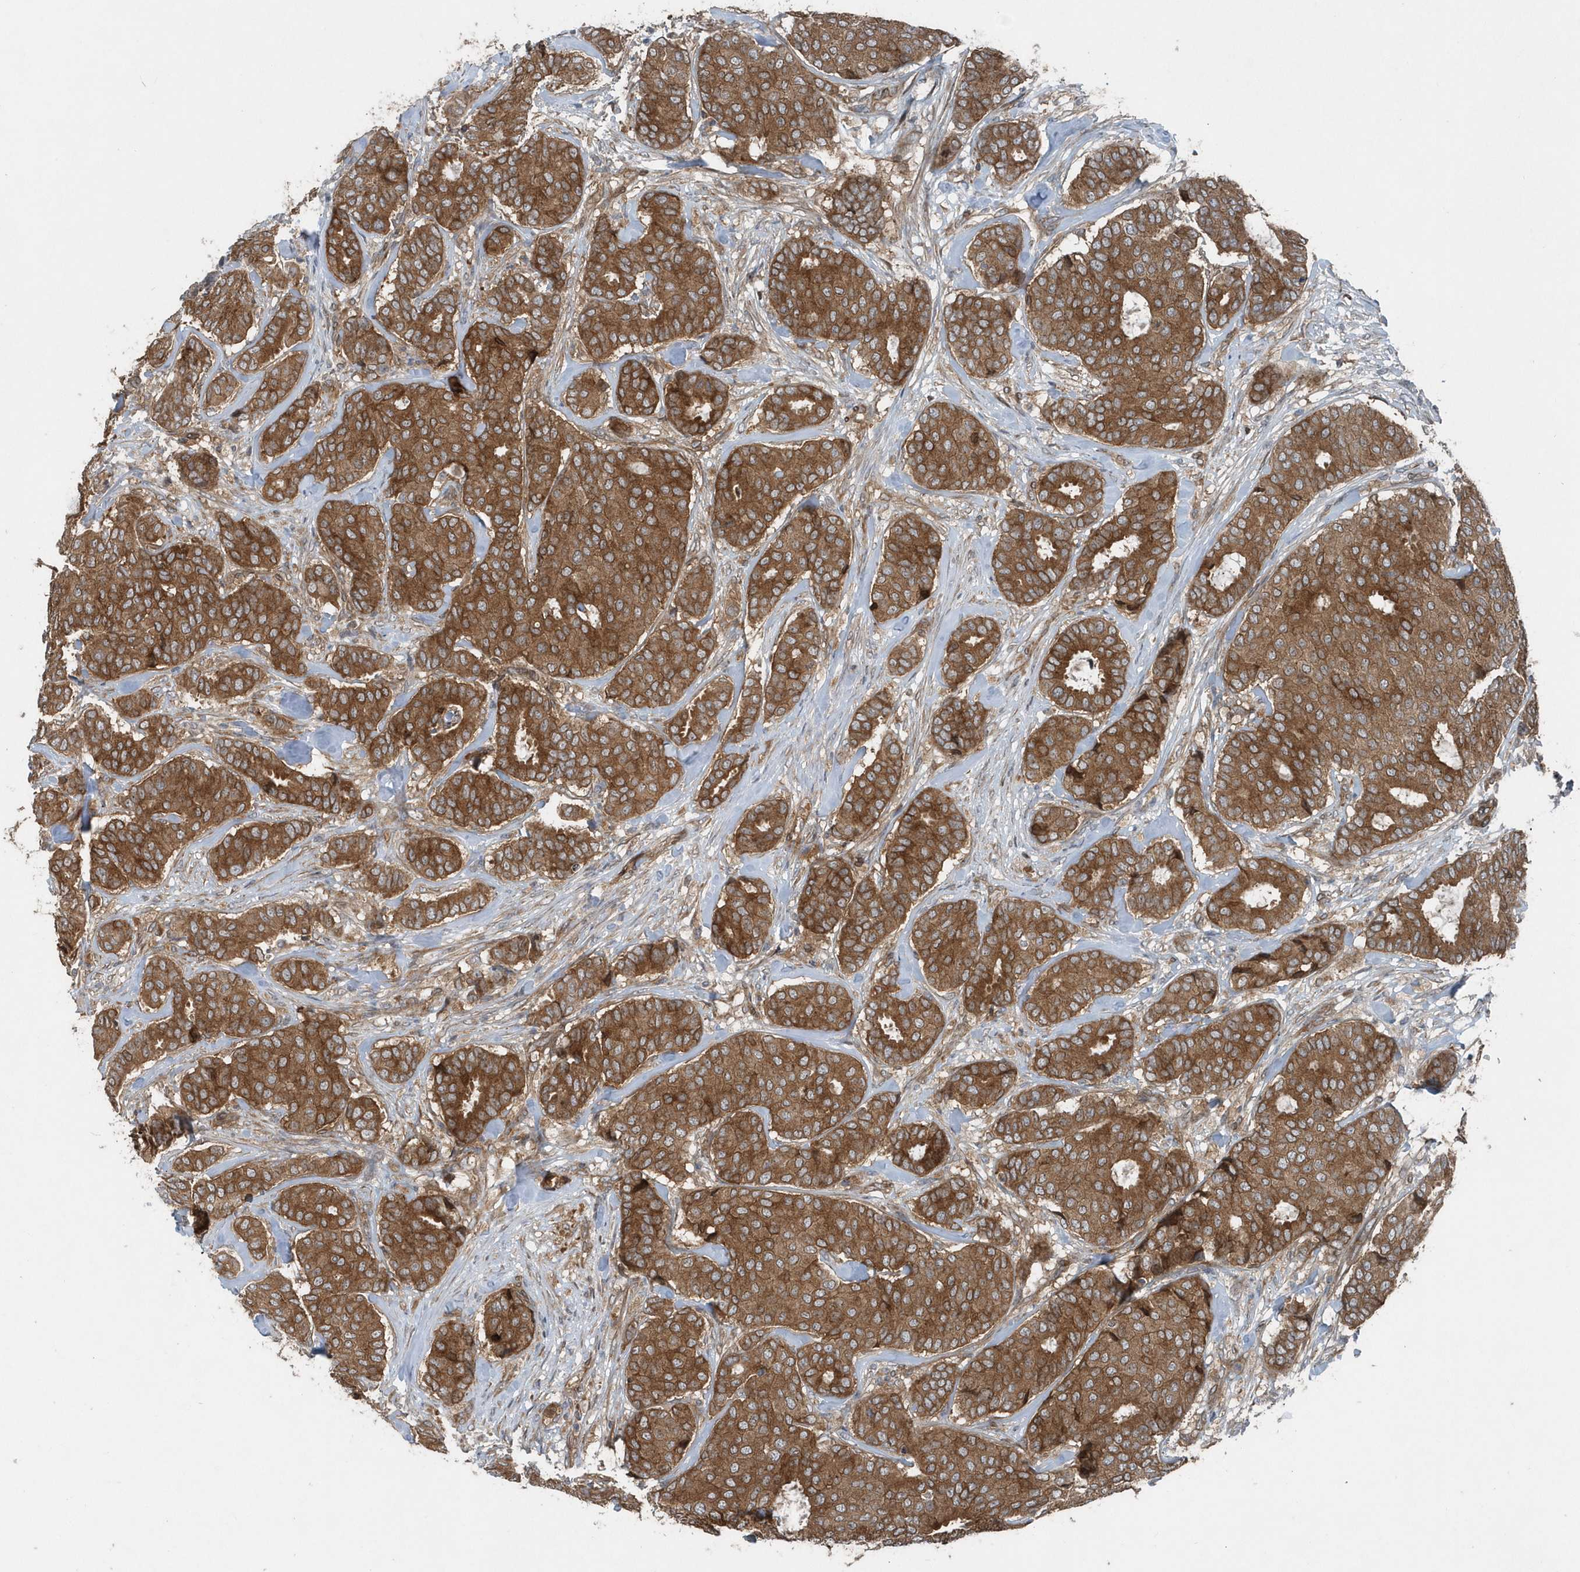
{"staining": {"intensity": "strong", "quantity": ">75%", "location": "cytoplasmic/membranous"}, "tissue": "breast cancer", "cell_type": "Tumor cells", "image_type": "cancer", "snomed": [{"axis": "morphology", "description": "Duct carcinoma"}, {"axis": "topography", "description": "Breast"}], "caption": "This is a histology image of IHC staining of infiltrating ductal carcinoma (breast), which shows strong staining in the cytoplasmic/membranous of tumor cells.", "gene": "MCC", "patient": {"sex": "female", "age": 75}}